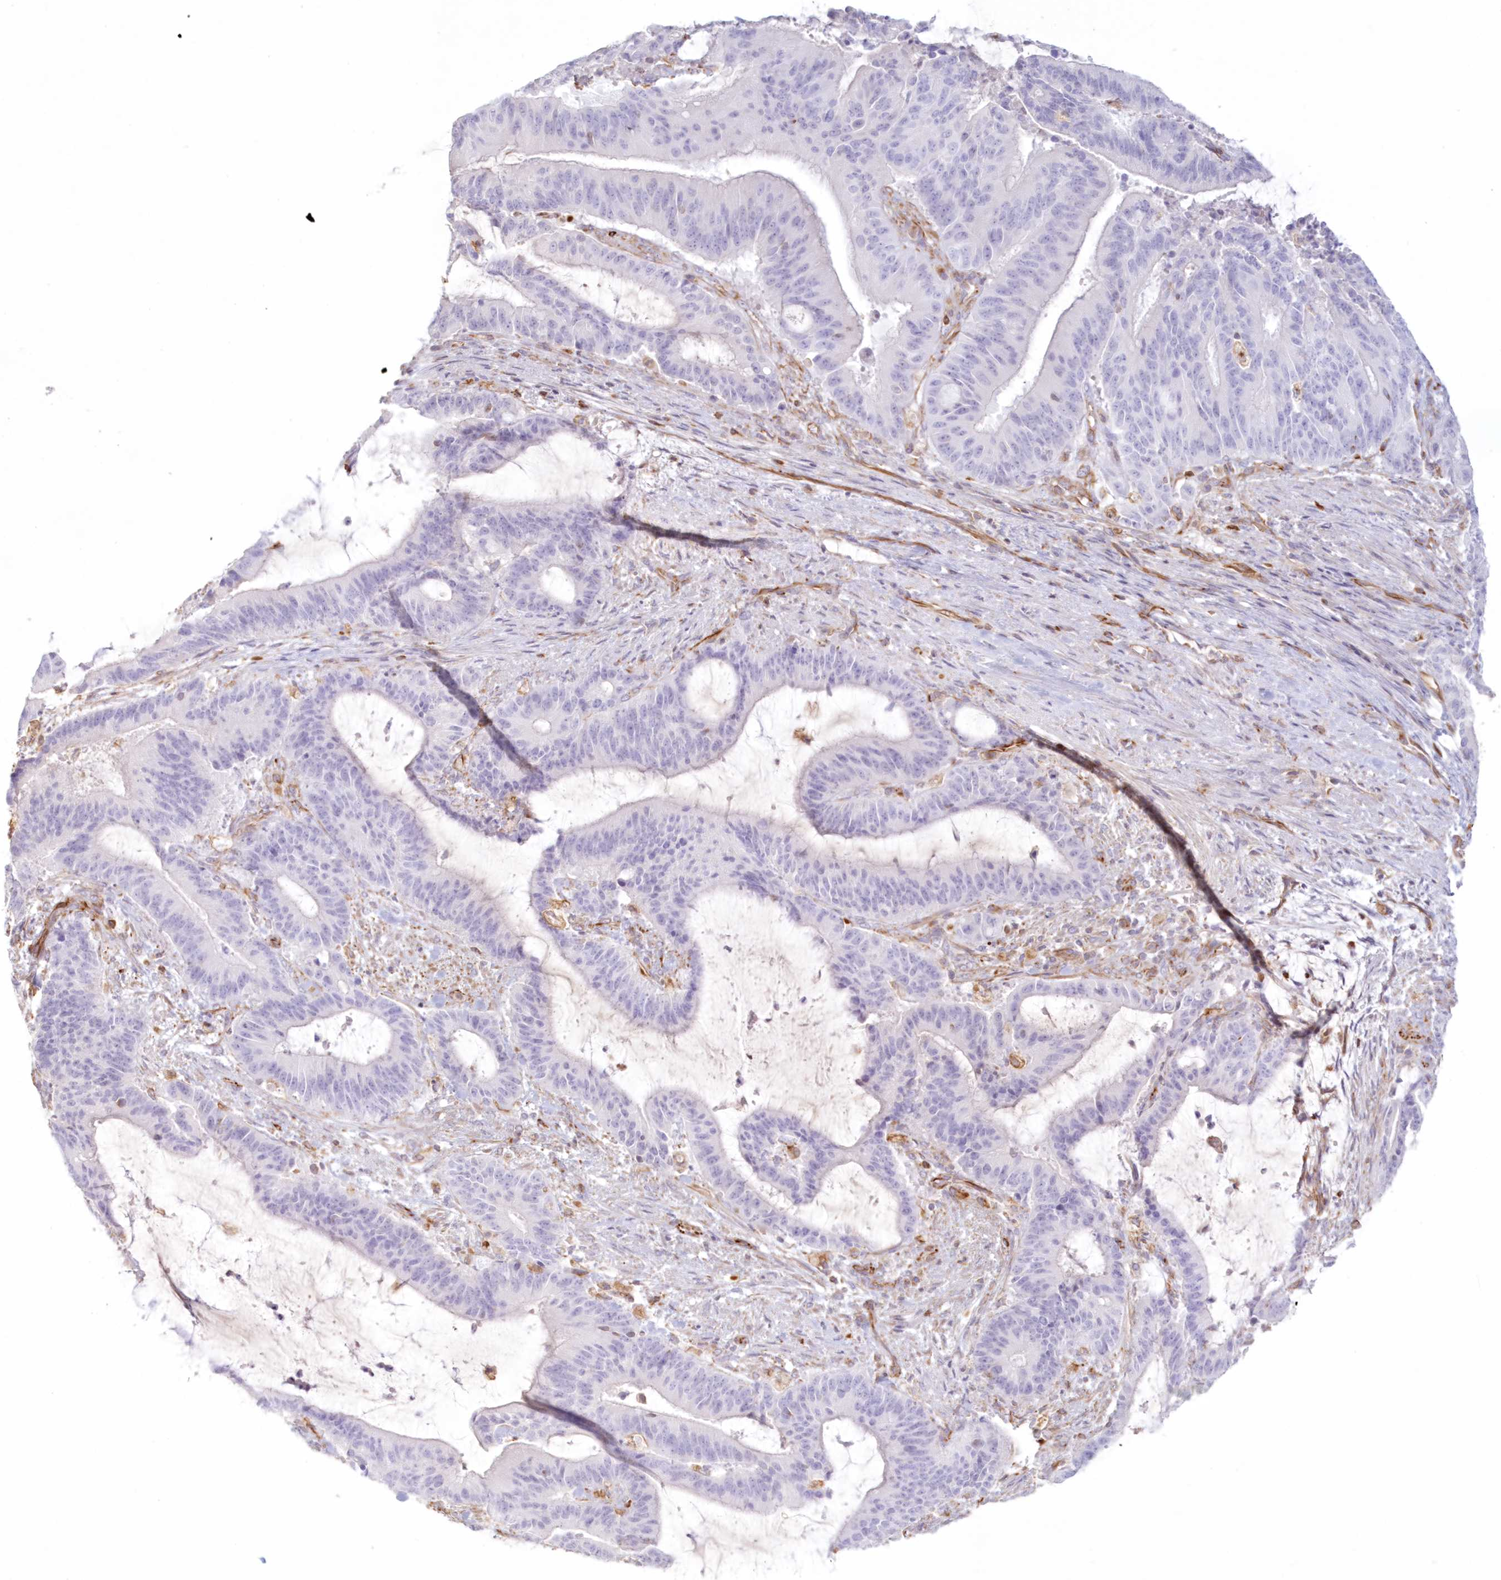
{"staining": {"intensity": "negative", "quantity": "none", "location": "none"}, "tissue": "liver cancer", "cell_type": "Tumor cells", "image_type": "cancer", "snomed": [{"axis": "morphology", "description": "Normal tissue, NOS"}, {"axis": "morphology", "description": "Cholangiocarcinoma"}, {"axis": "topography", "description": "Liver"}, {"axis": "topography", "description": "Peripheral nerve tissue"}], "caption": "Immunohistochemistry of liver cancer demonstrates no expression in tumor cells.", "gene": "DMRTB1", "patient": {"sex": "female", "age": 73}}